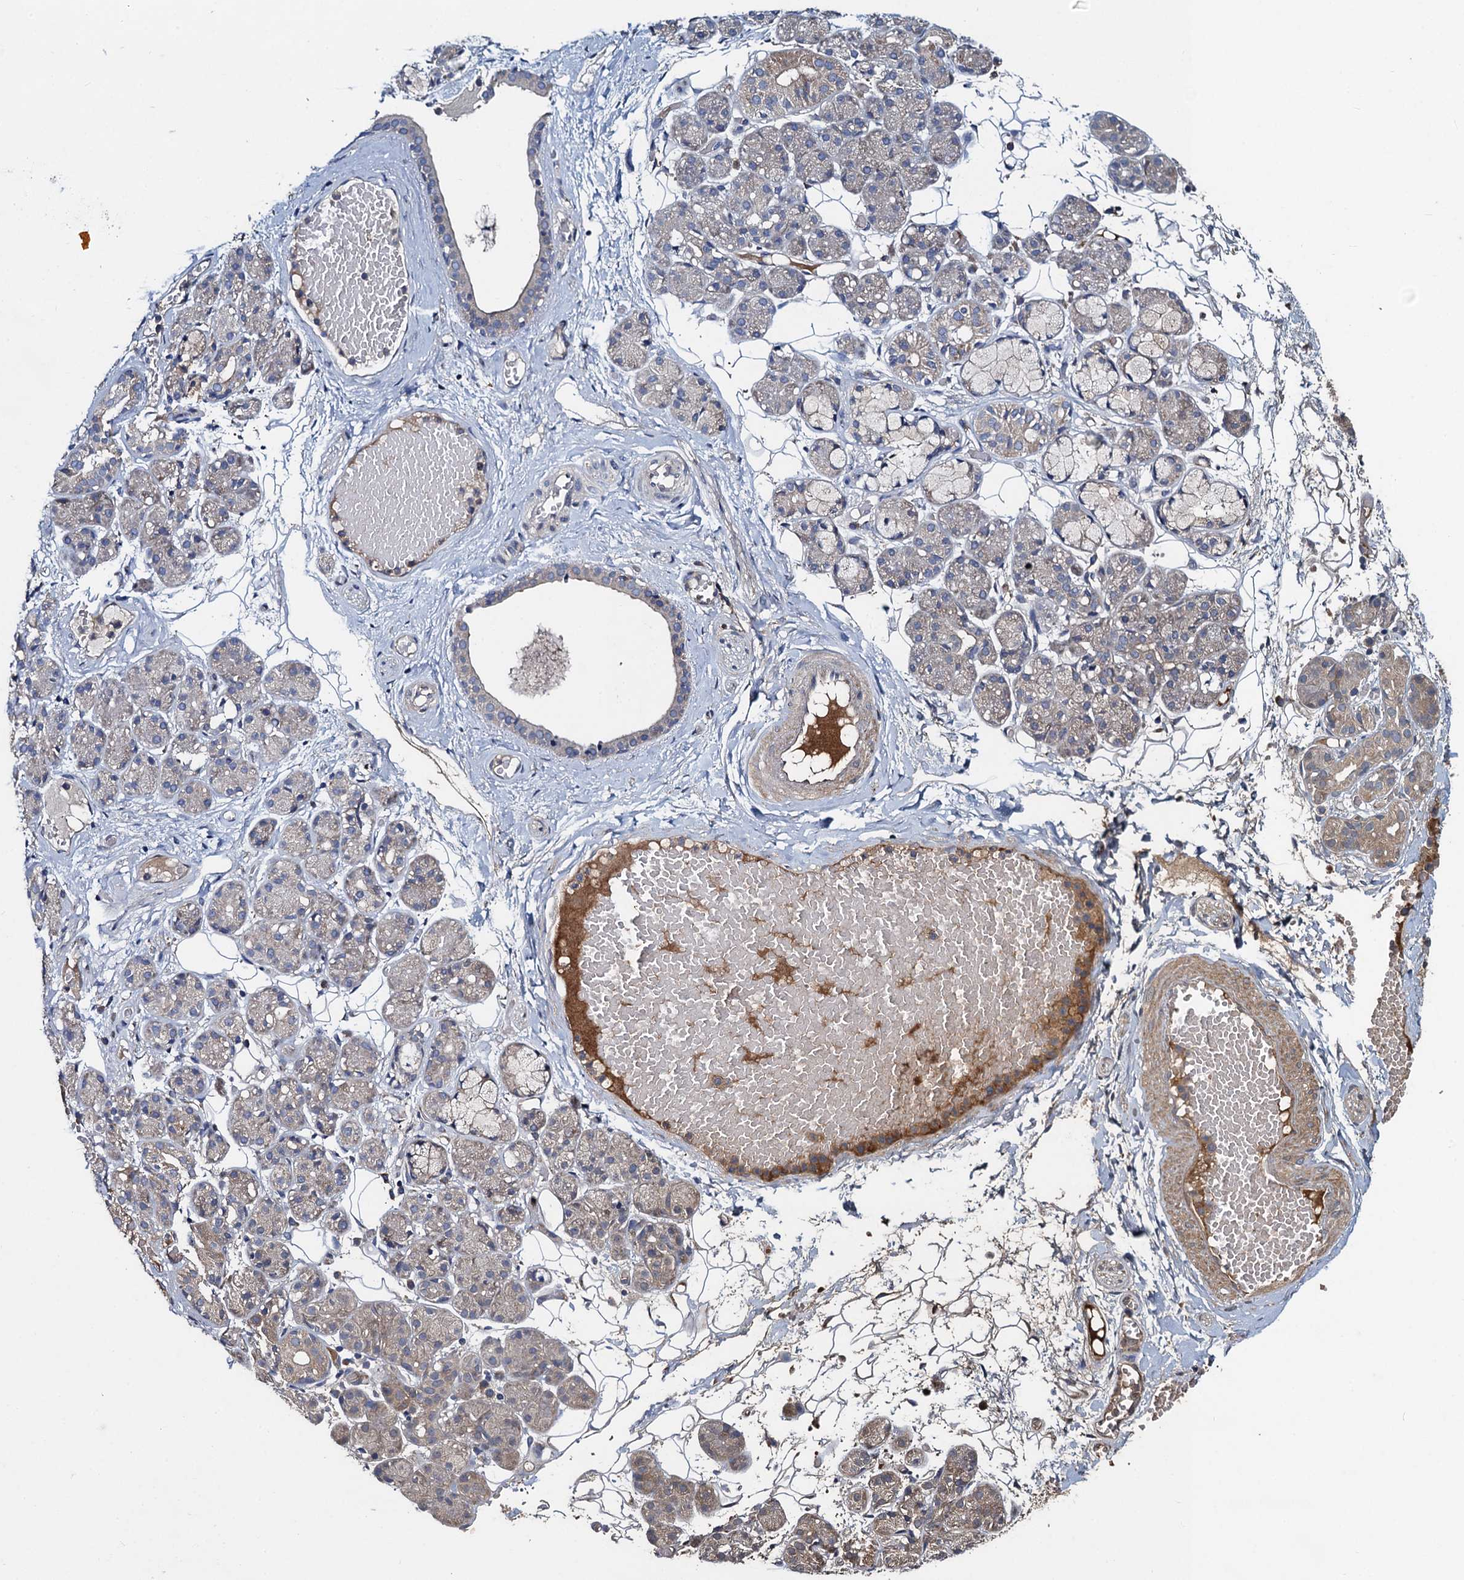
{"staining": {"intensity": "moderate", "quantity": "<25%", "location": "cytoplasmic/membranous"}, "tissue": "salivary gland", "cell_type": "Glandular cells", "image_type": "normal", "snomed": [{"axis": "morphology", "description": "Normal tissue, NOS"}, {"axis": "topography", "description": "Salivary gland"}], "caption": "Immunohistochemistry of unremarkable salivary gland reveals low levels of moderate cytoplasmic/membranous staining in about <25% of glandular cells. The staining was performed using DAB, with brown indicating positive protein expression. Nuclei are stained blue with hematoxylin.", "gene": "SNAP29", "patient": {"sex": "male", "age": 63}}